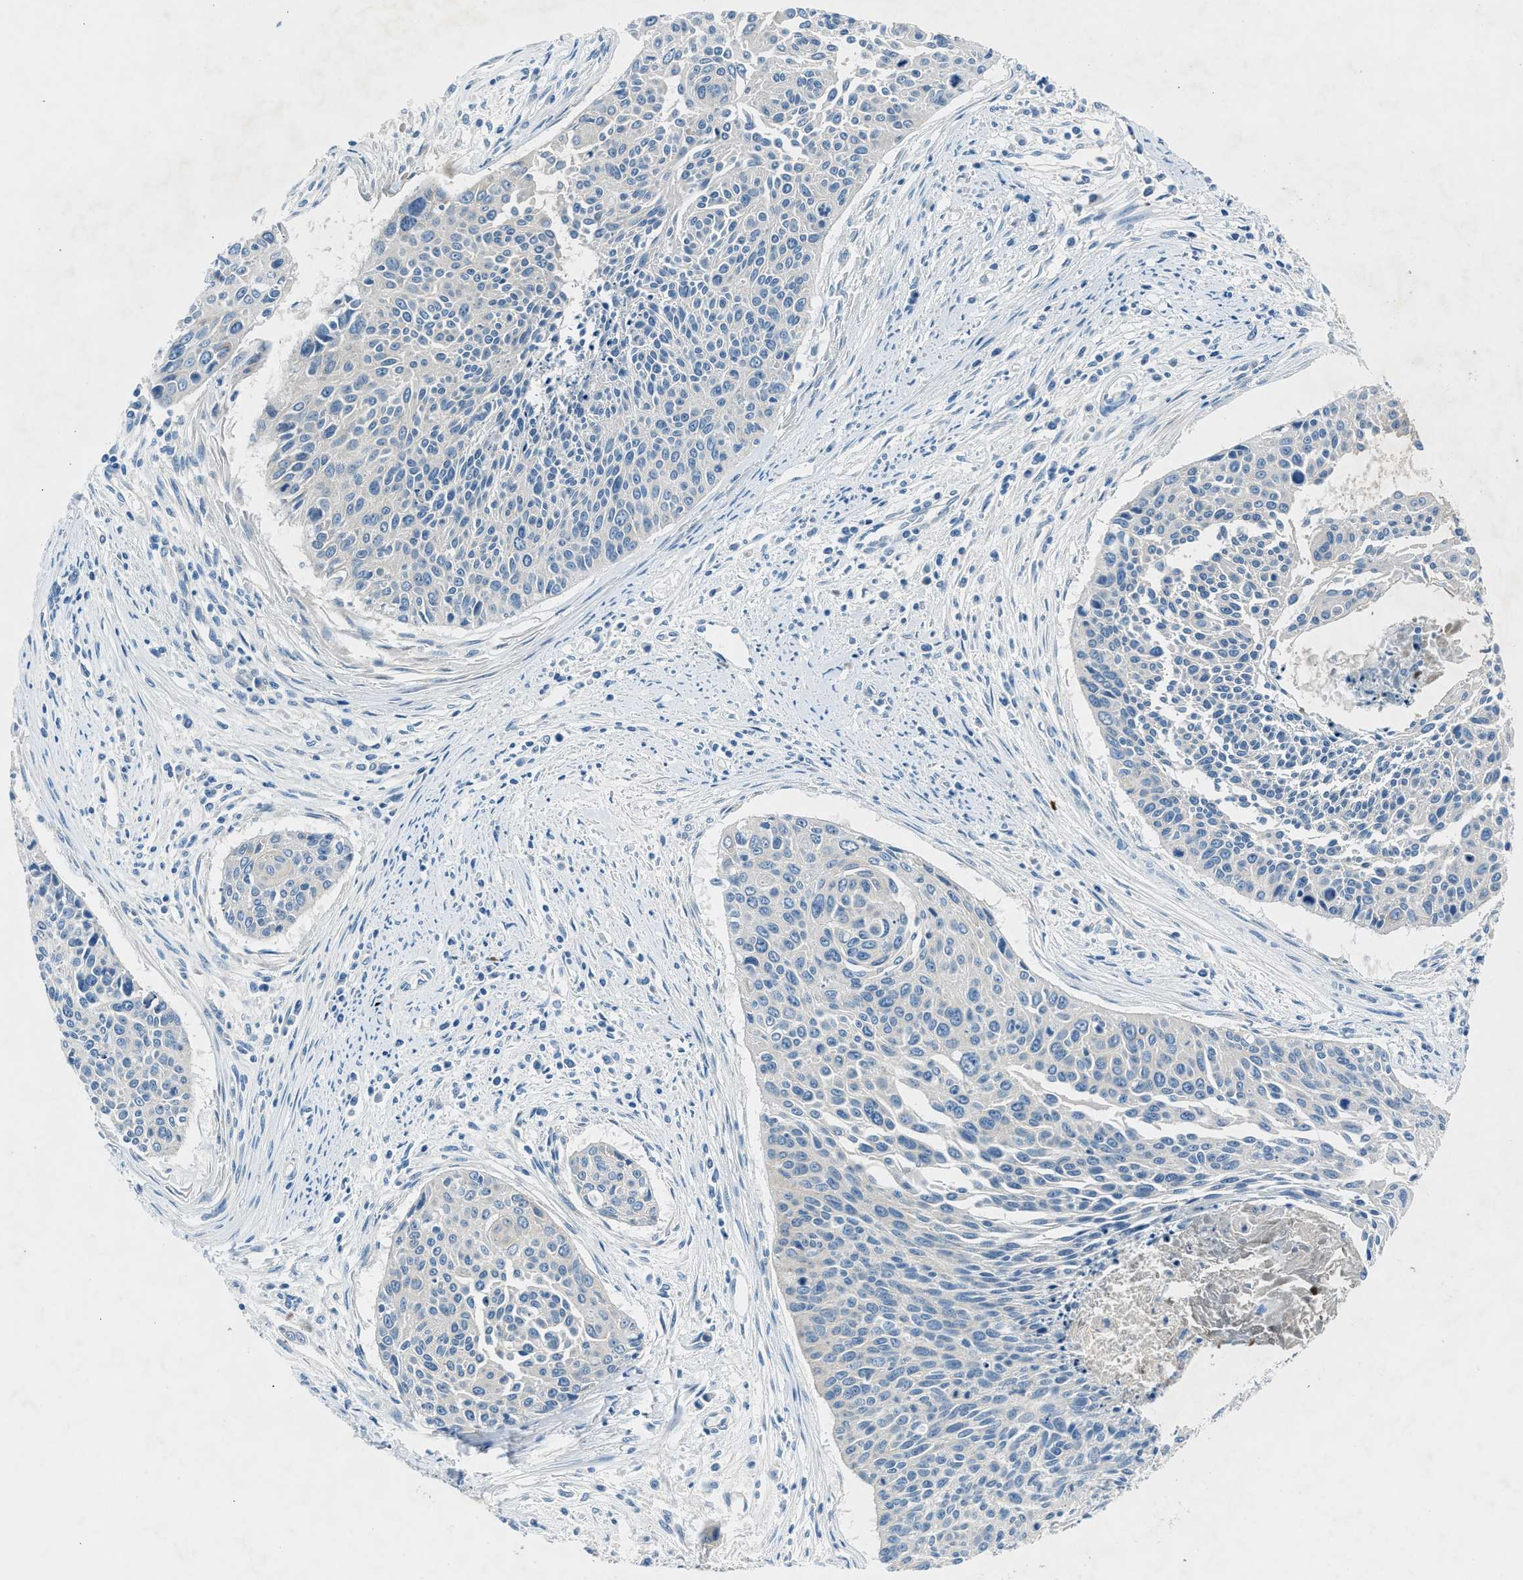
{"staining": {"intensity": "negative", "quantity": "none", "location": "none"}, "tissue": "cervical cancer", "cell_type": "Tumor cells", "image_type": "cancer", "snomed": [{"axis": "morphology", "description": "Squamous cell carcinoma, NOS"}, {"axis": "topography", "description": "Cervix"}], "caption": "A high-resolution histopathology image shows IHC staining of cervical cancer (squamous cell carcinoma), which exhibits no significant expression in tumor cells.", "gene": "BMP1", "patient": {"sex": "female", "age": 55}}